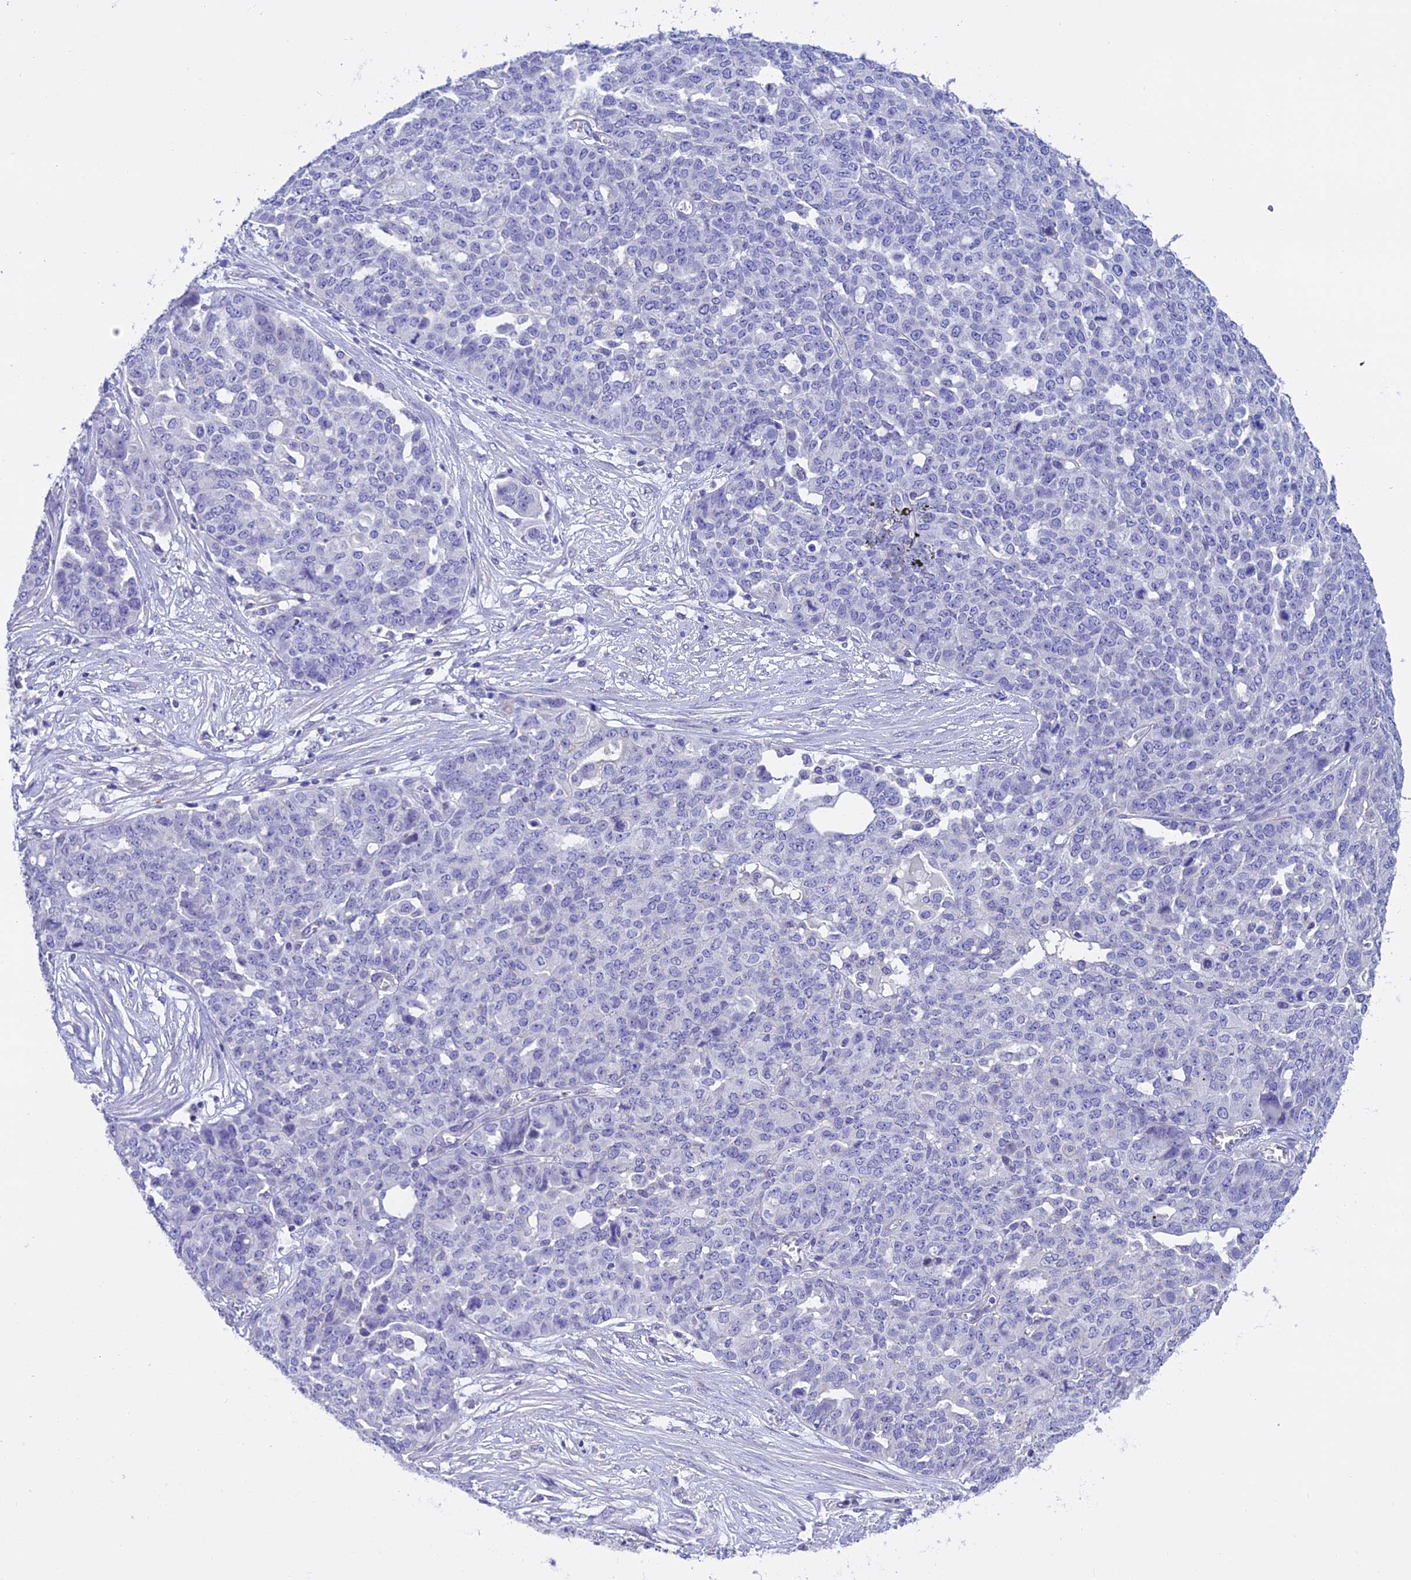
{"staining": {"intensity": "negative", "quantity": "none", "location": "none"}, "tissue": "ovarian cancer", "cell_type": "Tumor cells", "image_type": "cancer", "snomed": [{"axis": "morphology", "description": "Cystadenocarcinoma, serous, NOS"}, {"axis": "topography", "description": "Soft tissue"}, {"axis": "topography", "description": "Ovary"}], "caption": "The micrograph demonstrates no staining of tumor cells in ovarian serous cystadenocarcinoma.", "gene": "C17orf67", "patient": {"sex": "female", "age": 57}}